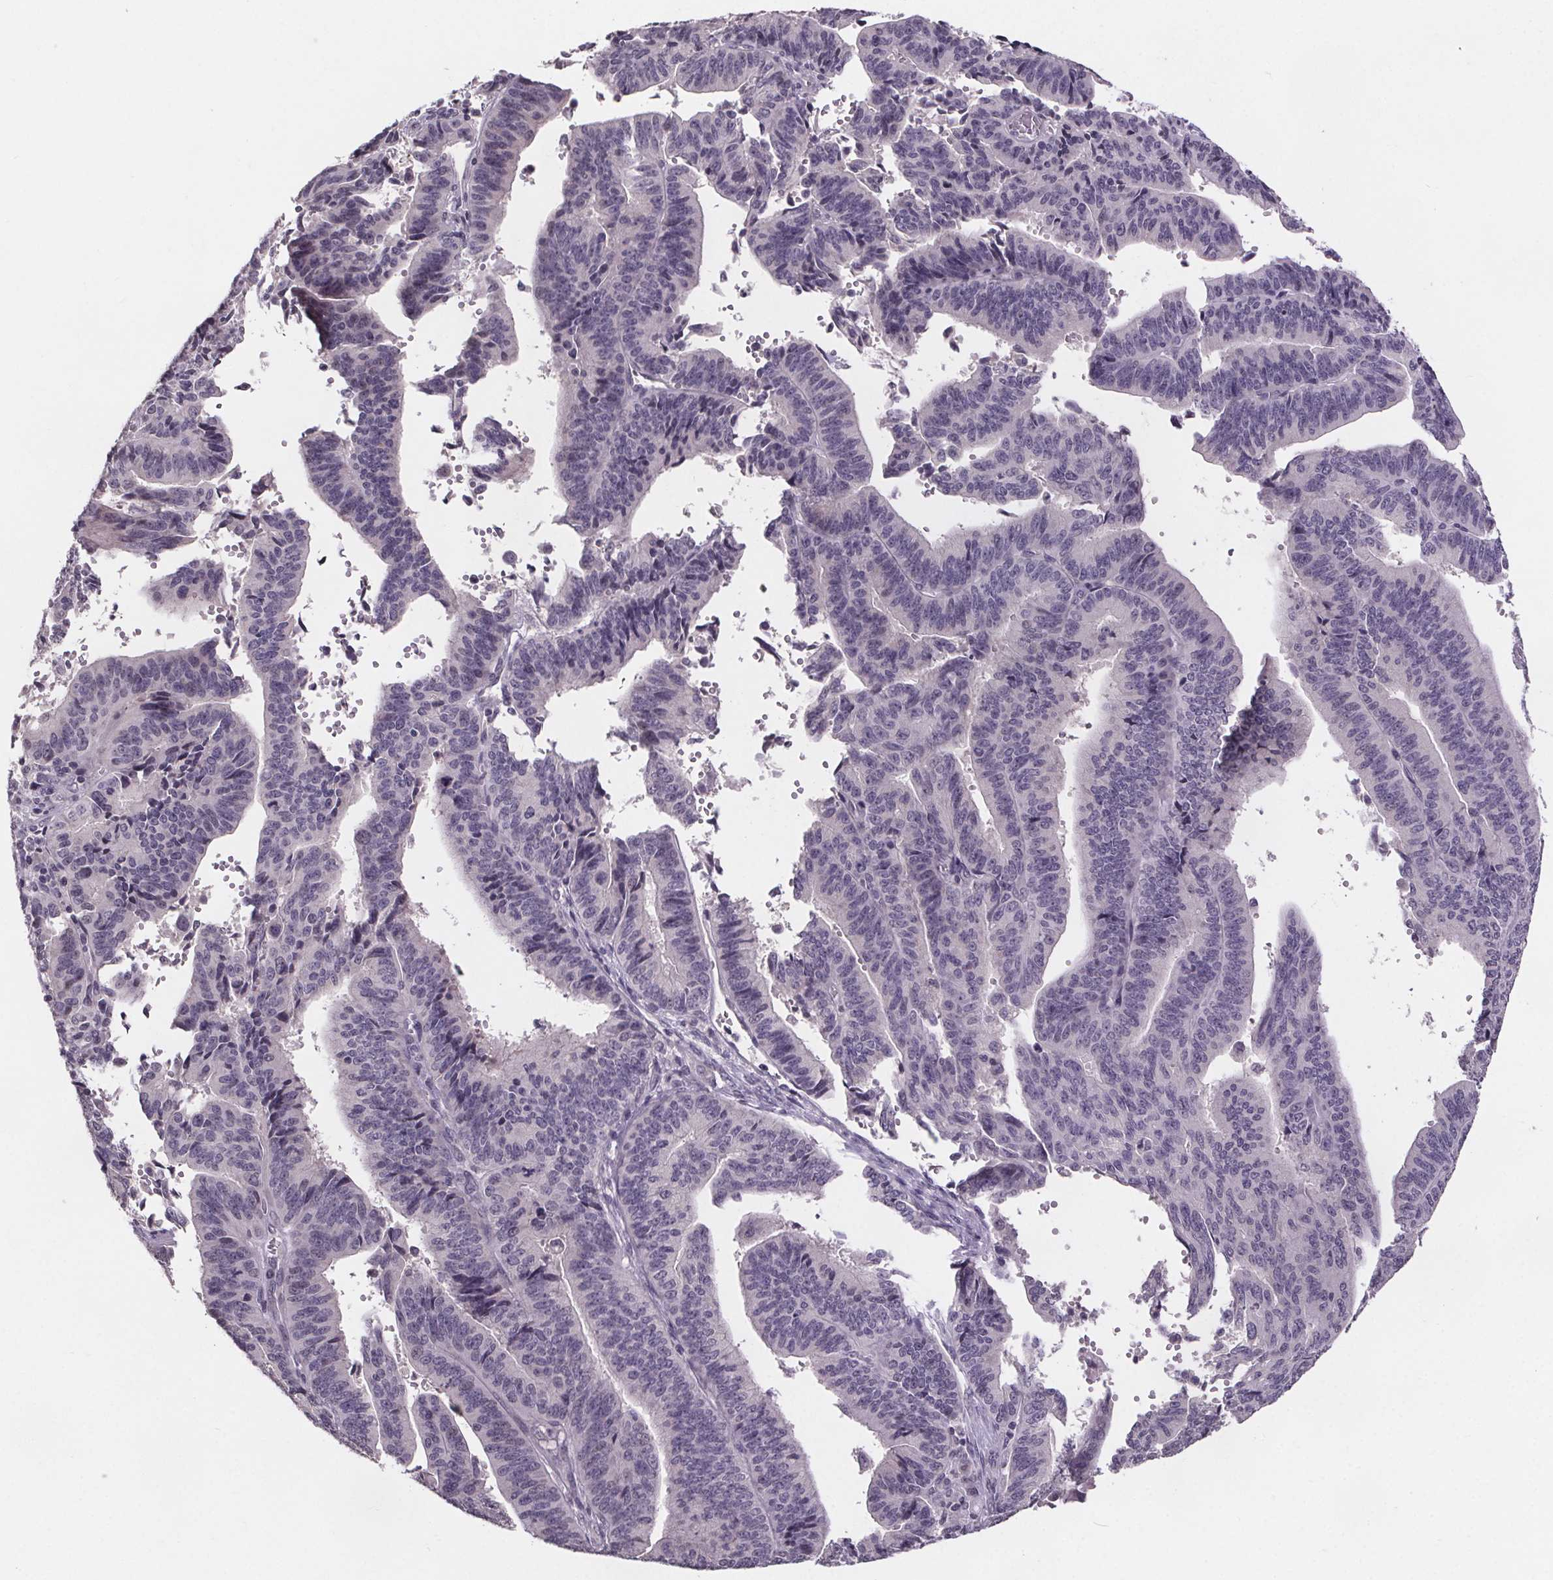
{"staining": {"intensity": "negative", "quantity": "none", "location": "none"}, "tissue": "endometrial cancer", "cell_type": "Tumor cells", "image_type": "cancer", "snomed": [{"axis": "morphology", "description": "Adenocarcinoma, NOS"}, {"axis": "topography", "description": "Endometrium"}], "caption": "Immunohistochemistry (IHC) micrograph of neoplastic tissue: endometrial cancer (adenocarcinoma) stained with DAB (3,3'-diaminobenzidine) shows no significant protein staining in tumor cells.", "gene": "NKX6-1", "patient": {"sex": "female", "age": 65}}